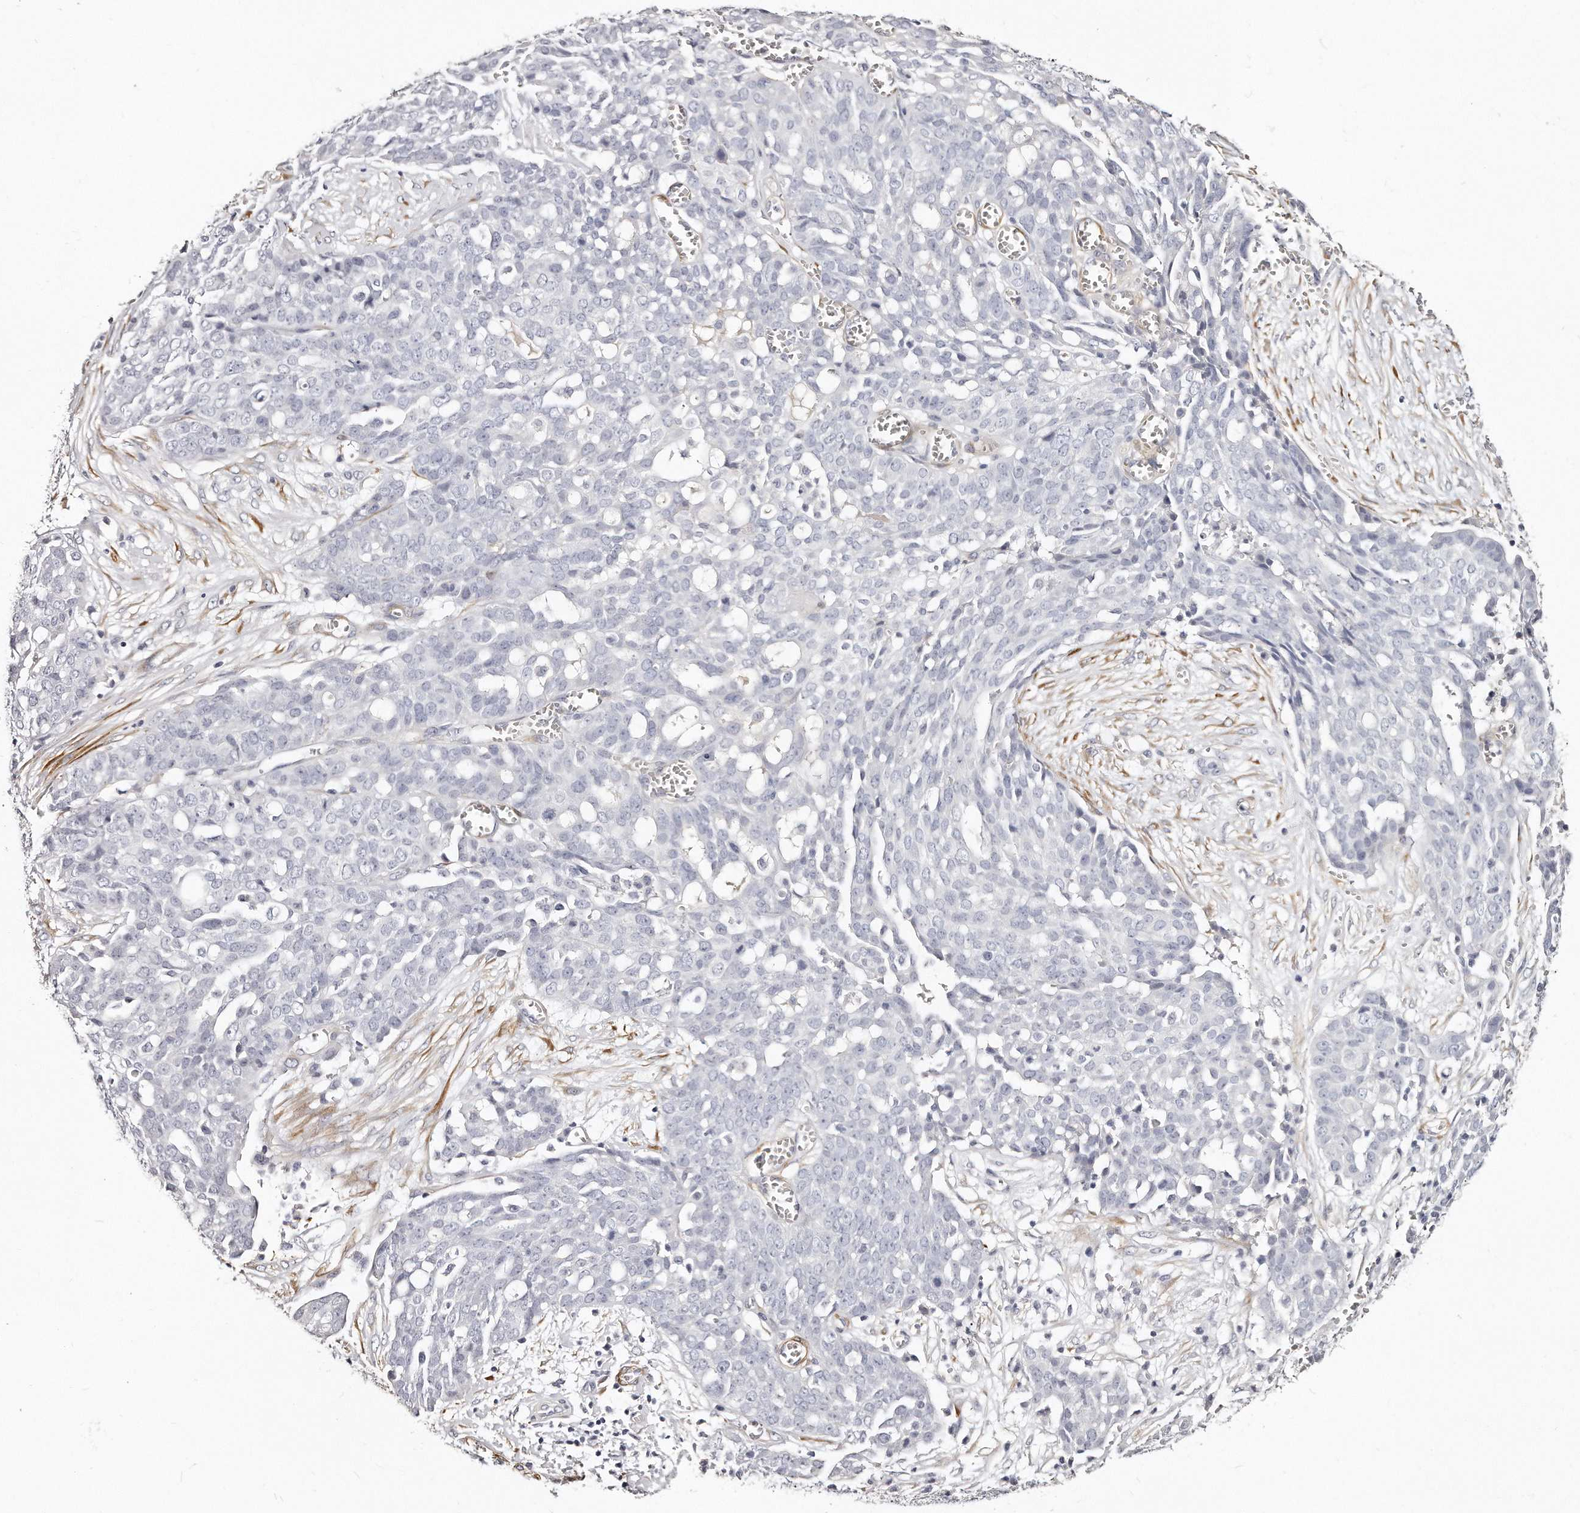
{"staining": {"intensity": "negative", "quantity": "none", "location": "none"}, "tissue": "ovarian cancer", "cell_type": "Tumor cells", "image_type": "cancer", "snomed": [{"axis": "morphology", "description": "Cystadenocarcinoma, serous, NOS"}, {"axis": "topography", "description": "Soft tissue"}, {"axis": "topography", "description": "Ovary"}], "caption": "Immunohistochemistry (IHC) histopathology image of human serous cystadenocarcinoma (ovarian) stained for a protein (brown), which displays no positivity in tumor cells.", "gene": "LMOD1", "patient": {"sex": "female", "age": 57}}